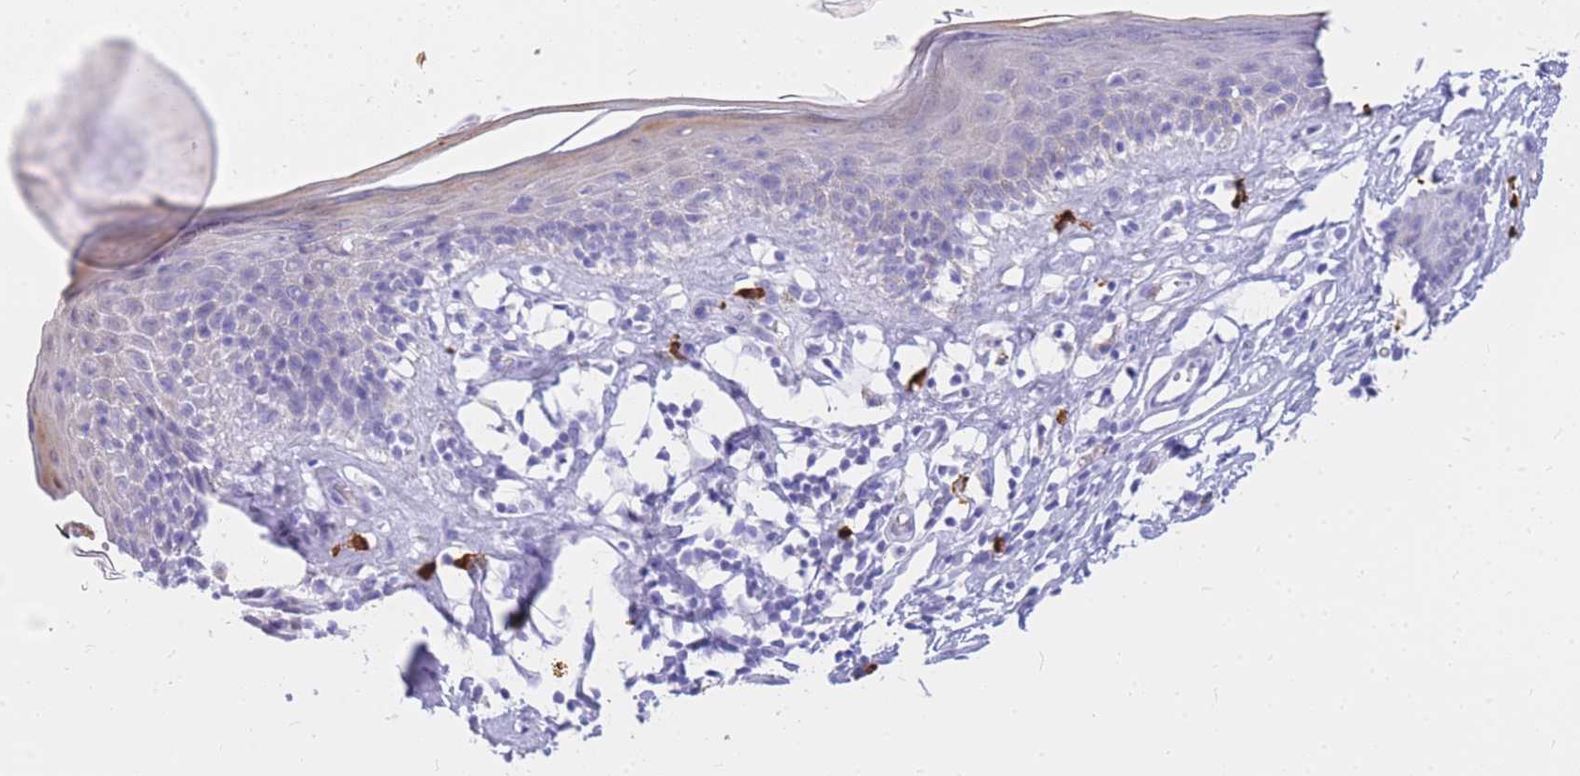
{"staining": {"intensity": "negative", "quantity": "none", "location": "none"}, "tissue": "skin", "cell_type": "Epidermal cells", "image_type": "normal", "snomed": [{"axis": "morphology", "description": "Normal tissue, NOS"}, {"axis": "topography", "description": "Adipose tissue"}, {"axis": "topography", "description": "Vascular tissue"}, {"axis": "topography", "description": "Vulva"}, {"axis": "topography", "description": "Peripheral nerve tissue"}], "caption": "Image shows no protein staining in epidermal cells of benign skin. Nuclei are stained in blue.", "gene": "HERC1", "patient": {"sex": "female", "age": 86}}